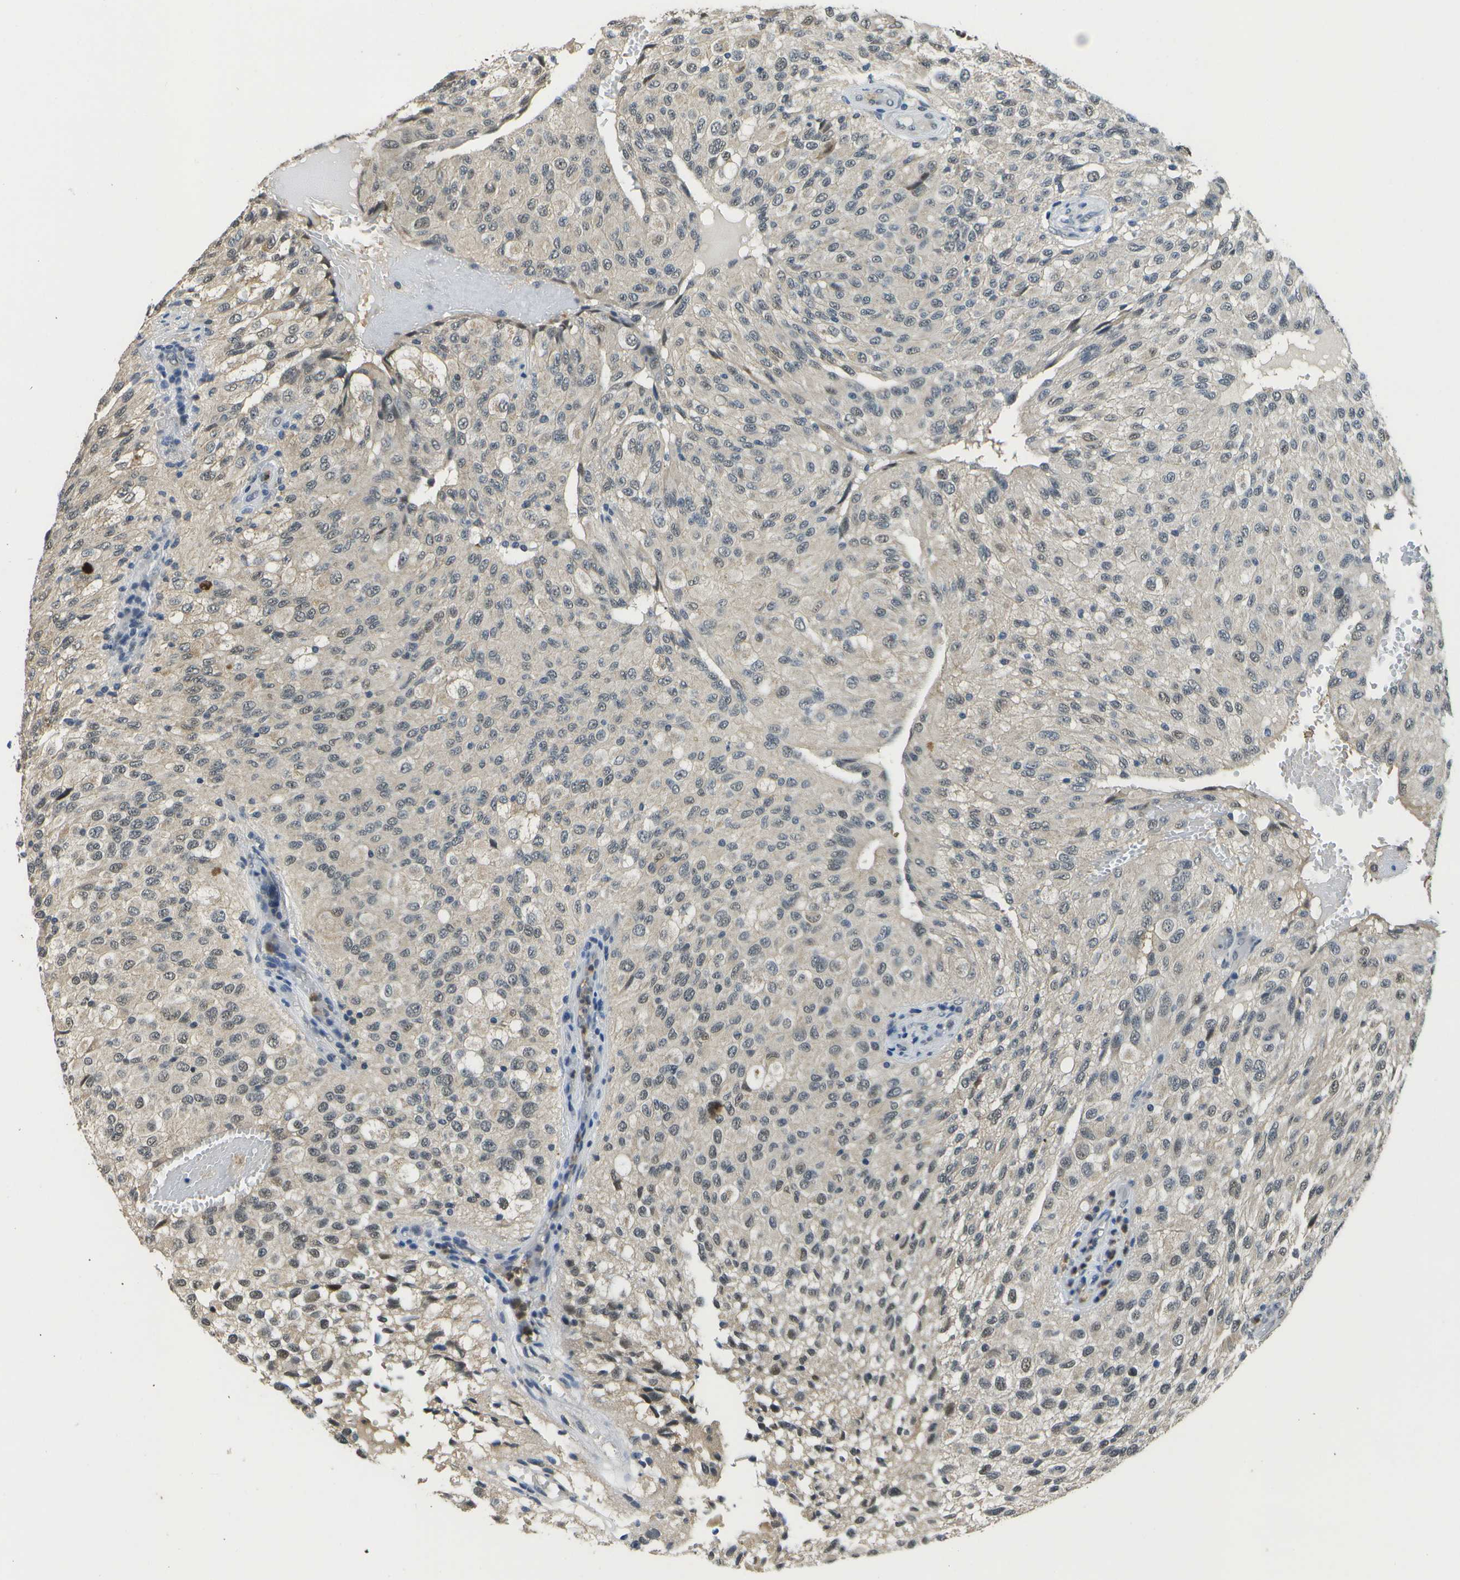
{"staining": {"intensity": "weak", "quantity": "<25%", "location": "cytoplasmic/membranous,nuclear"}, "tissue": "glioma", "cell_type": "Tumor cells", "image_type": "cancer", "snomed": [{"axis": "morphology", "description": "Glioma, malignant, High grade"}, {"axis": "topography", "description": "Brain"}], "caption": "This micrograph is of high-grade glioma (malignant) stained with immunohistochemistry to label a protein in brown with the nuclei are counter-stained blue. There is no expression in tumor cells.", "gene": "DSE", "patient": {"sex": "male", "age": 32}}